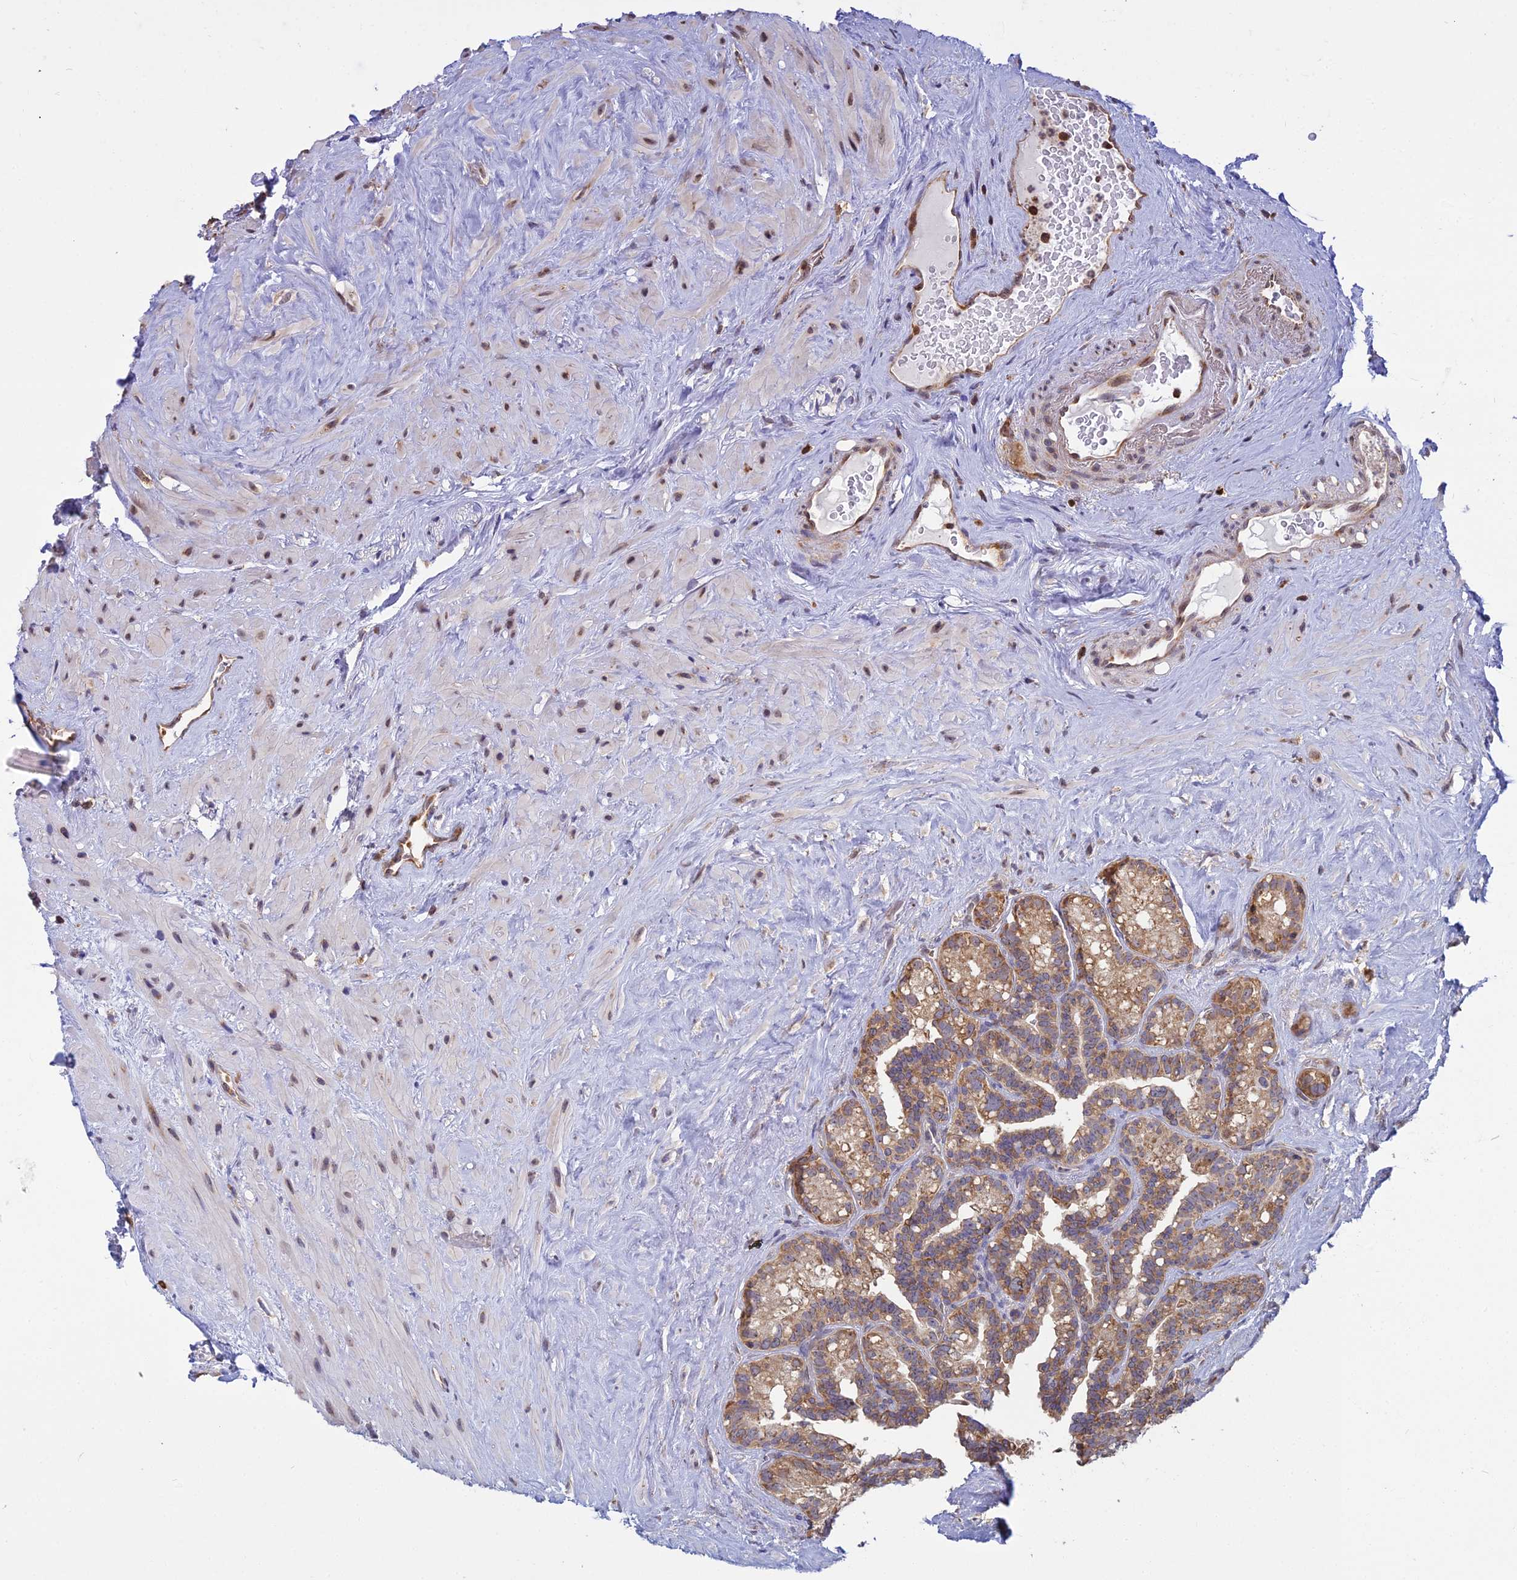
{"staining": {"intensity": "moderate", "quantity": ">75%", "location": "cytoplasmic/membranous"}, "tissue": "seminal vesicle", "cell_type": "Glandular cells", "image_type": "normal", "snomed": [{"axis": "morphology", "description": "Normal tissue, NOS"}, {"axis": "topography", "description": "Prostate"}, {"axis": "topography", "description": "Seminal veicle"}], "caption": "Seminal vesicle stained with a brown dye reveals moderate cytoplasmic/membranous positive expression in about >75% of glandular cells.", "gene": "RPL26", "patient": {"sex": "male", "age": 79}}